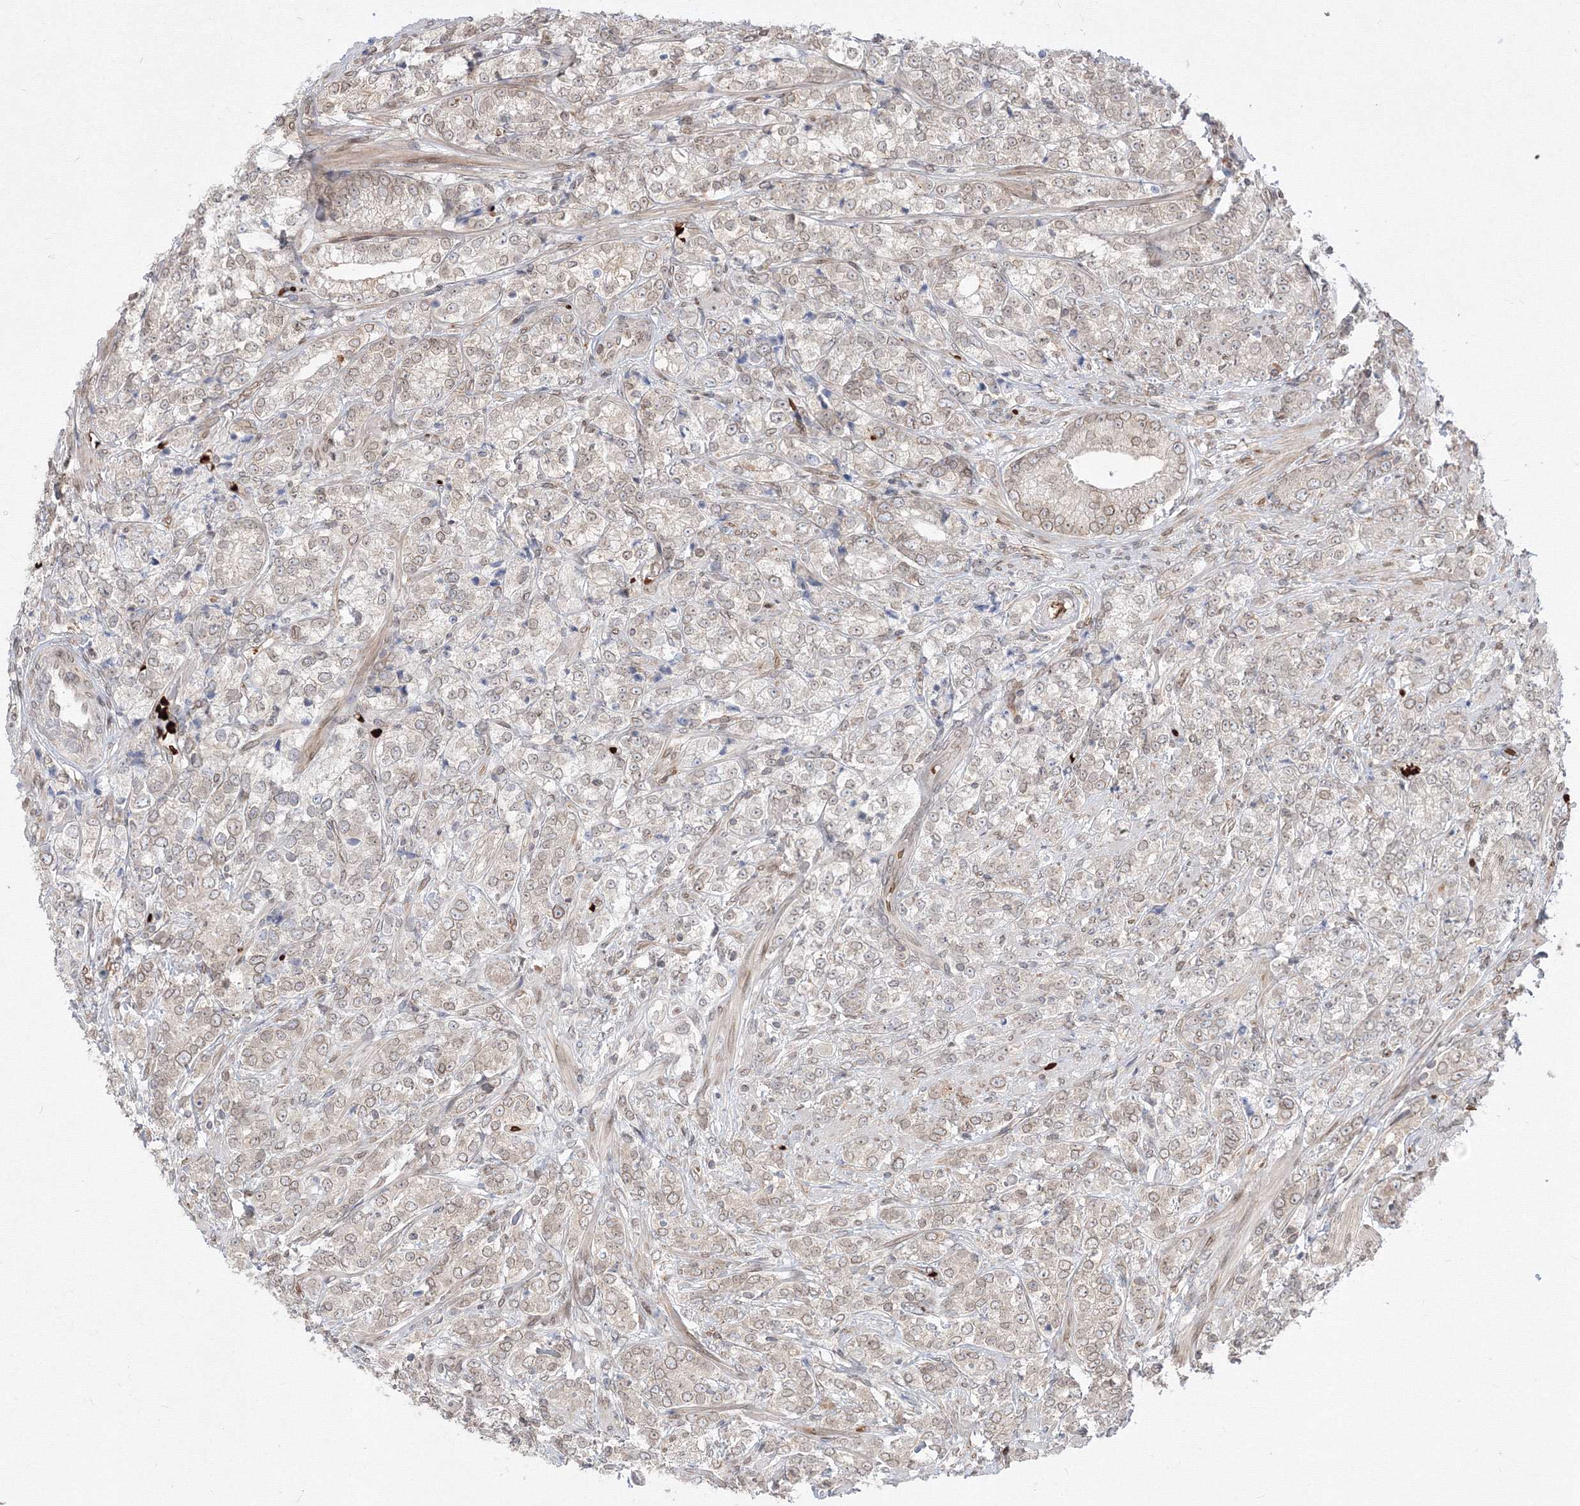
{"staining": {"intensity": "weak", "quantity": "25%-75%", "location": "cytoplasmic/membranous,nuclear"}, "tissue": "prostate cancer", "cell_type": "Tumor cells", "image_type": "cancer", "snomed": [{"axis": "morphology", "description": "Adenocarcinoma, High grade"}, {"axis": "topography", "description": "Prostate"}], "caption": "Protein expression analysis of human prostate cancer reveals weak cytoplasmic/membranous and nuclear staining in about 25%-75% of tumor cells.", "gene": "DNAJB2", "patient": {"sex": "male", "age": 69}}